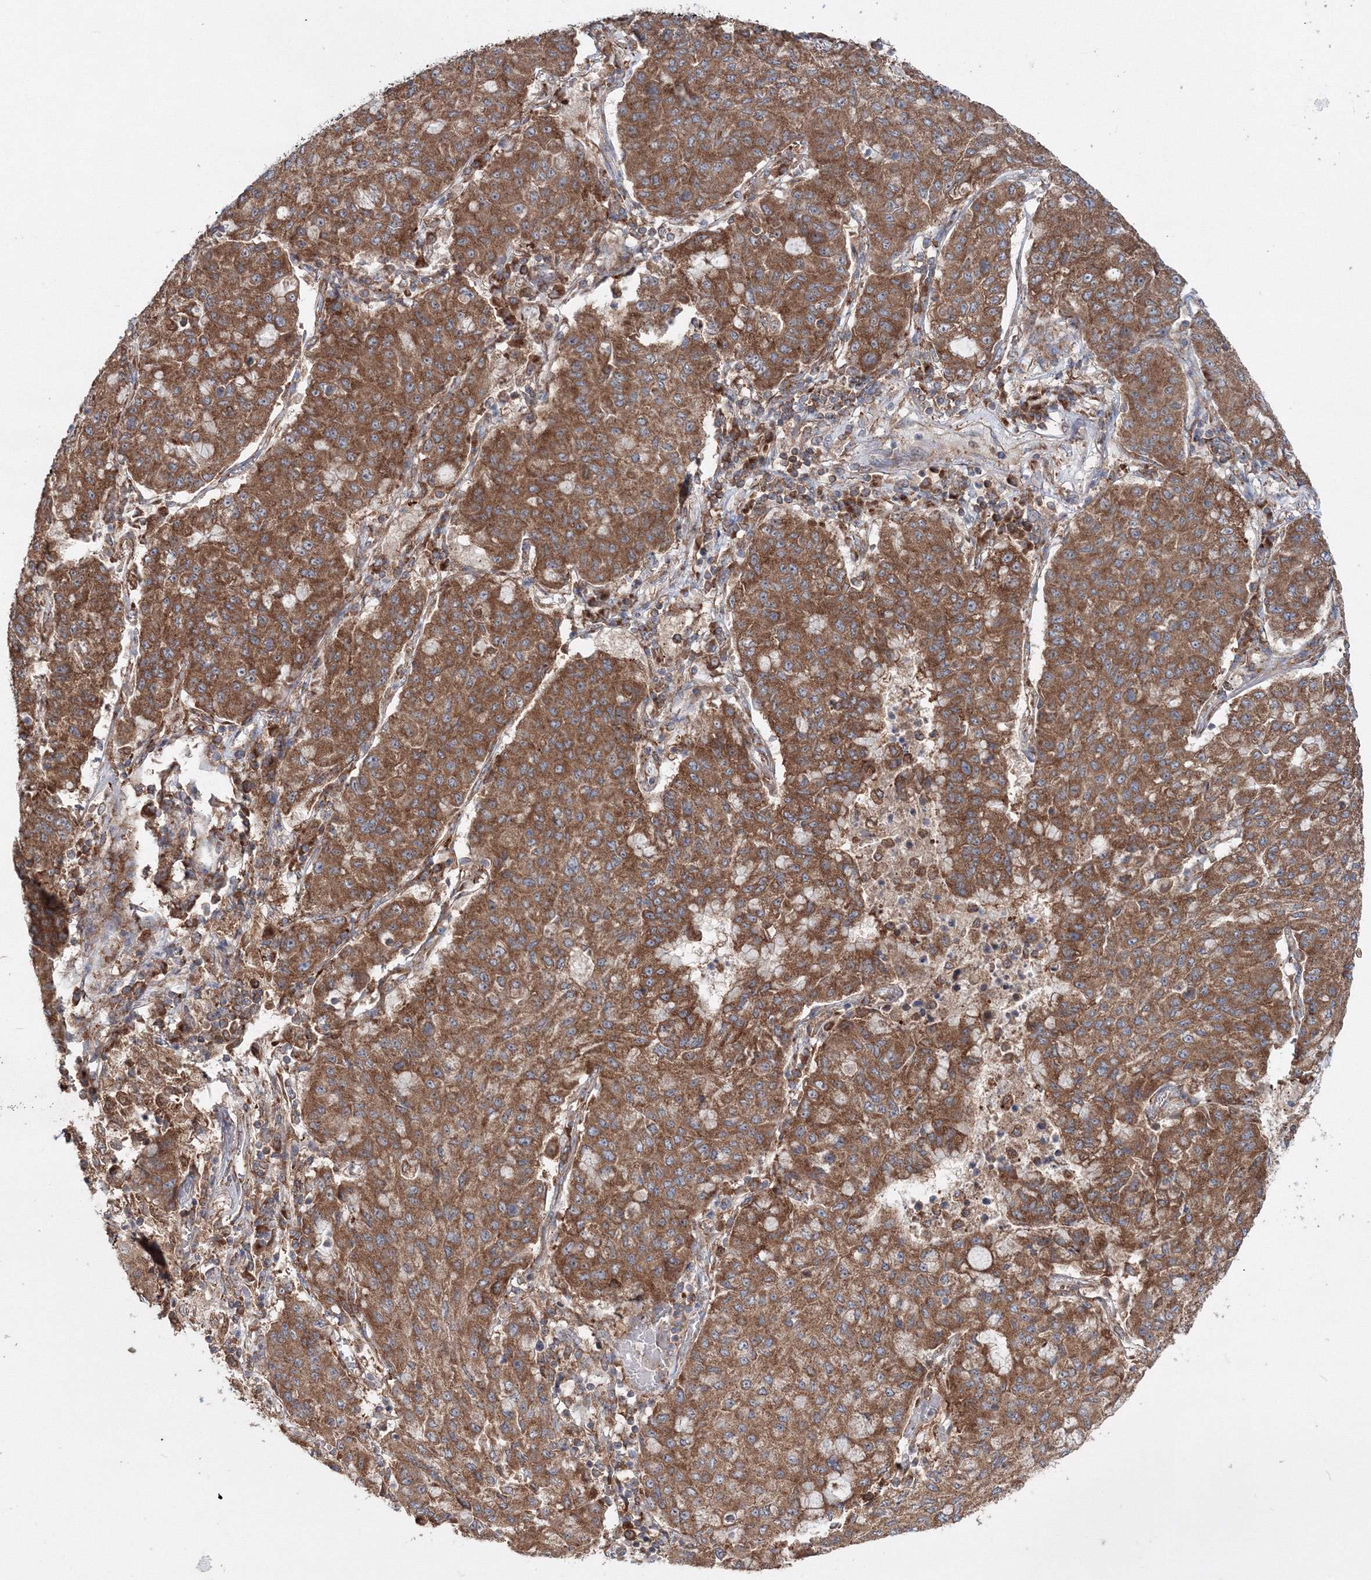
{"staining": {"intensity": "strong", "quantity": ">75%", "location": "cytoplasmic/membranous"}, "tissue": "lung cancer", "cell_type": "Tumor cells", "image_type": "cancer", "snomed": [{"axis": "morphology", "description": "Squamous cell carcinoma, NOS"}, {"axis": "topography", "description": "Lung"}], "caption": "Lung cancer (squamous cell carcinoma) stained with DAB (3,3'-diaminobenzidine) IHC demonstrates high levels of strong cytoplasmic/membranous staining in about >75% of tumor cells.", "gene": "PEX13", "patient": {"sex": "male", "age": 74}}